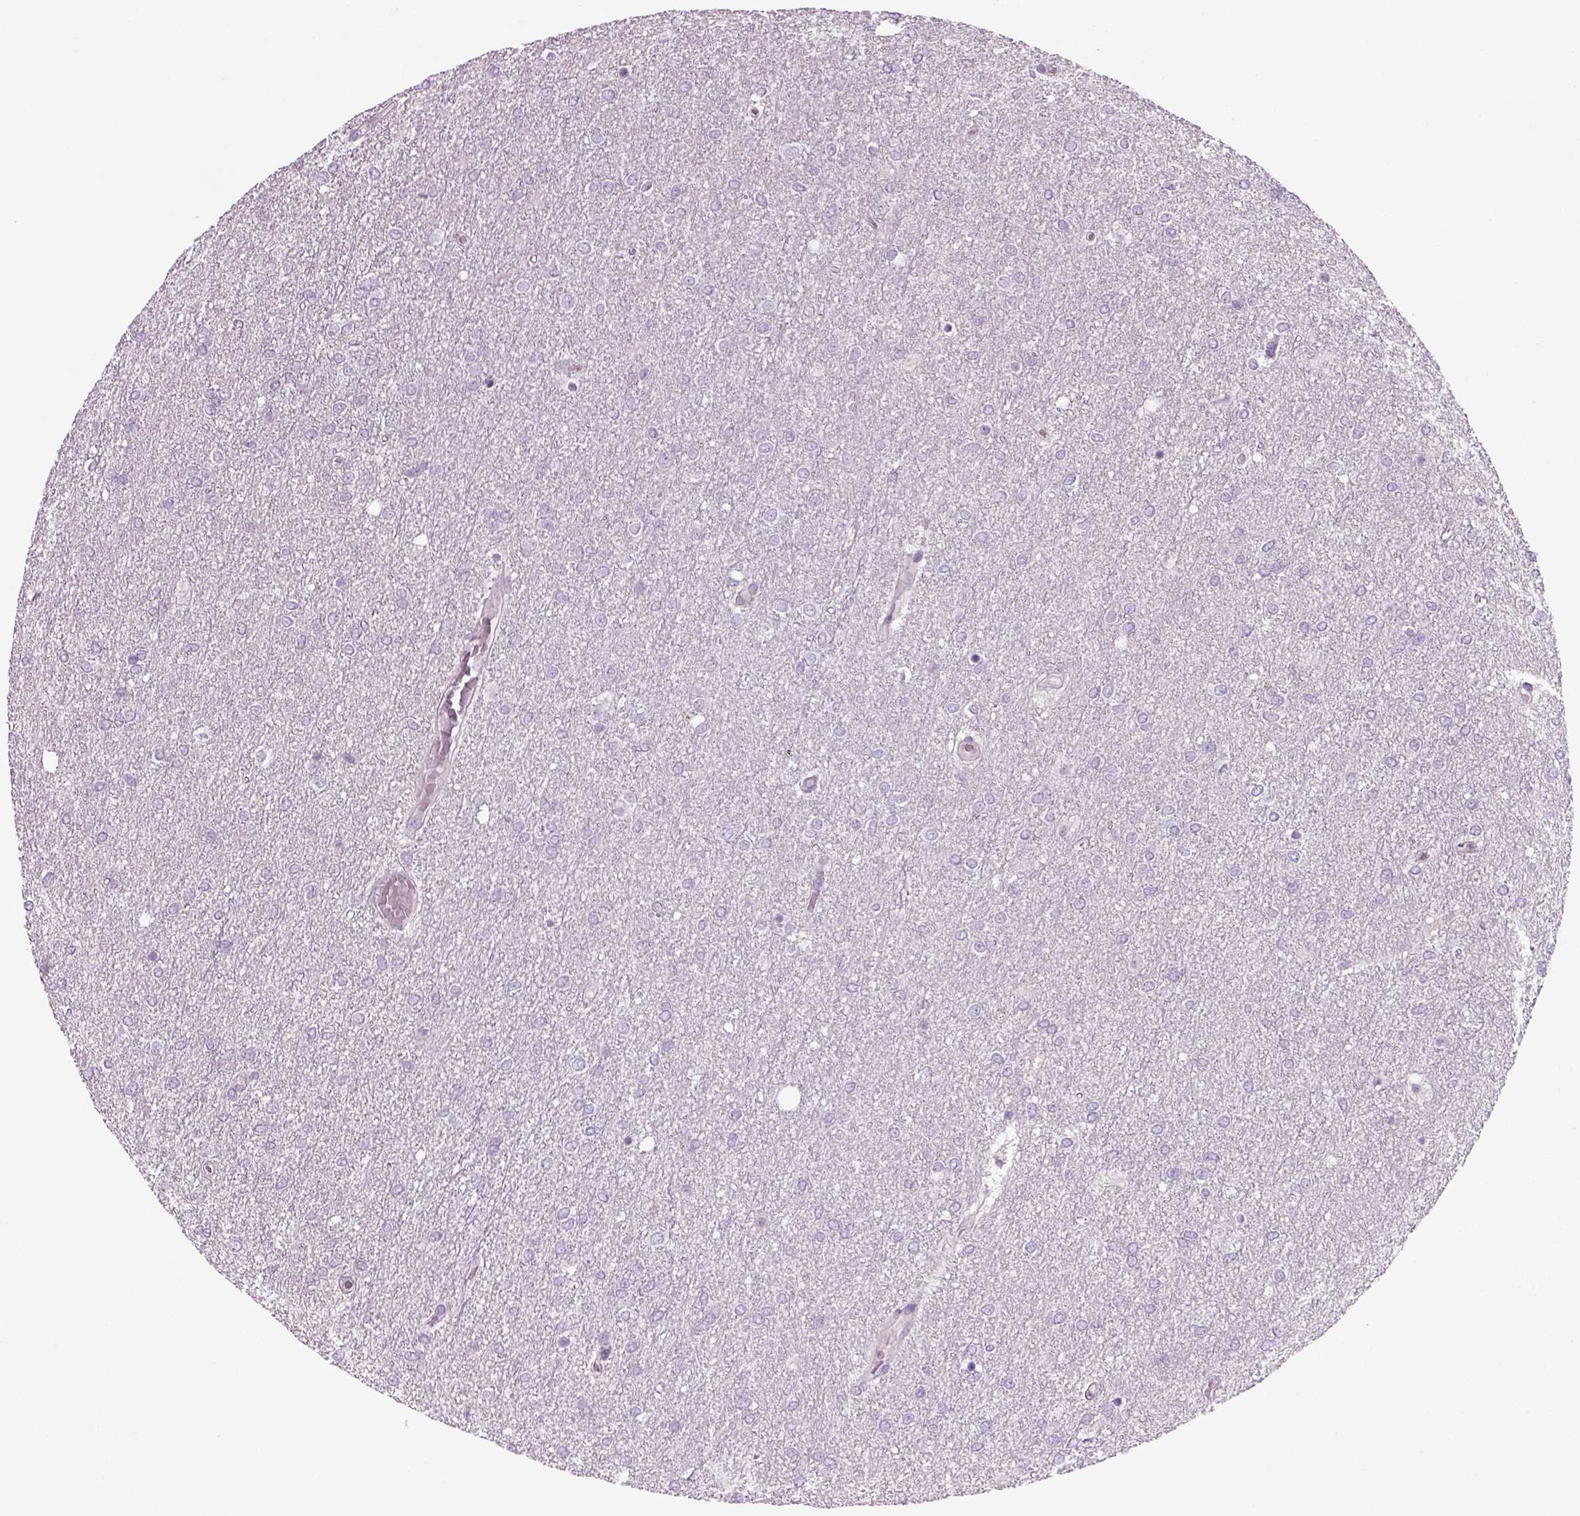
{"staining": {"intensity": "negative", "quantity": "none", "location": "none"}, "tissue": "glioma", "cell_type": "Tumor cells", "image_type": "cancer", "snomed": [{"axis": "morphology", "description": "Glioma, malignant, High grade"}, {"axis": "topography", "description": "Brain"}], "caption": "Immunohistochemistry image of neoplastic tissue: human glioma stained with DAB (3,3'-diaminobenzidine) shows no significant protein staining in tumor cells.", "gene": "MDH1B", "patient": {"sex": "female", "age": 61}}